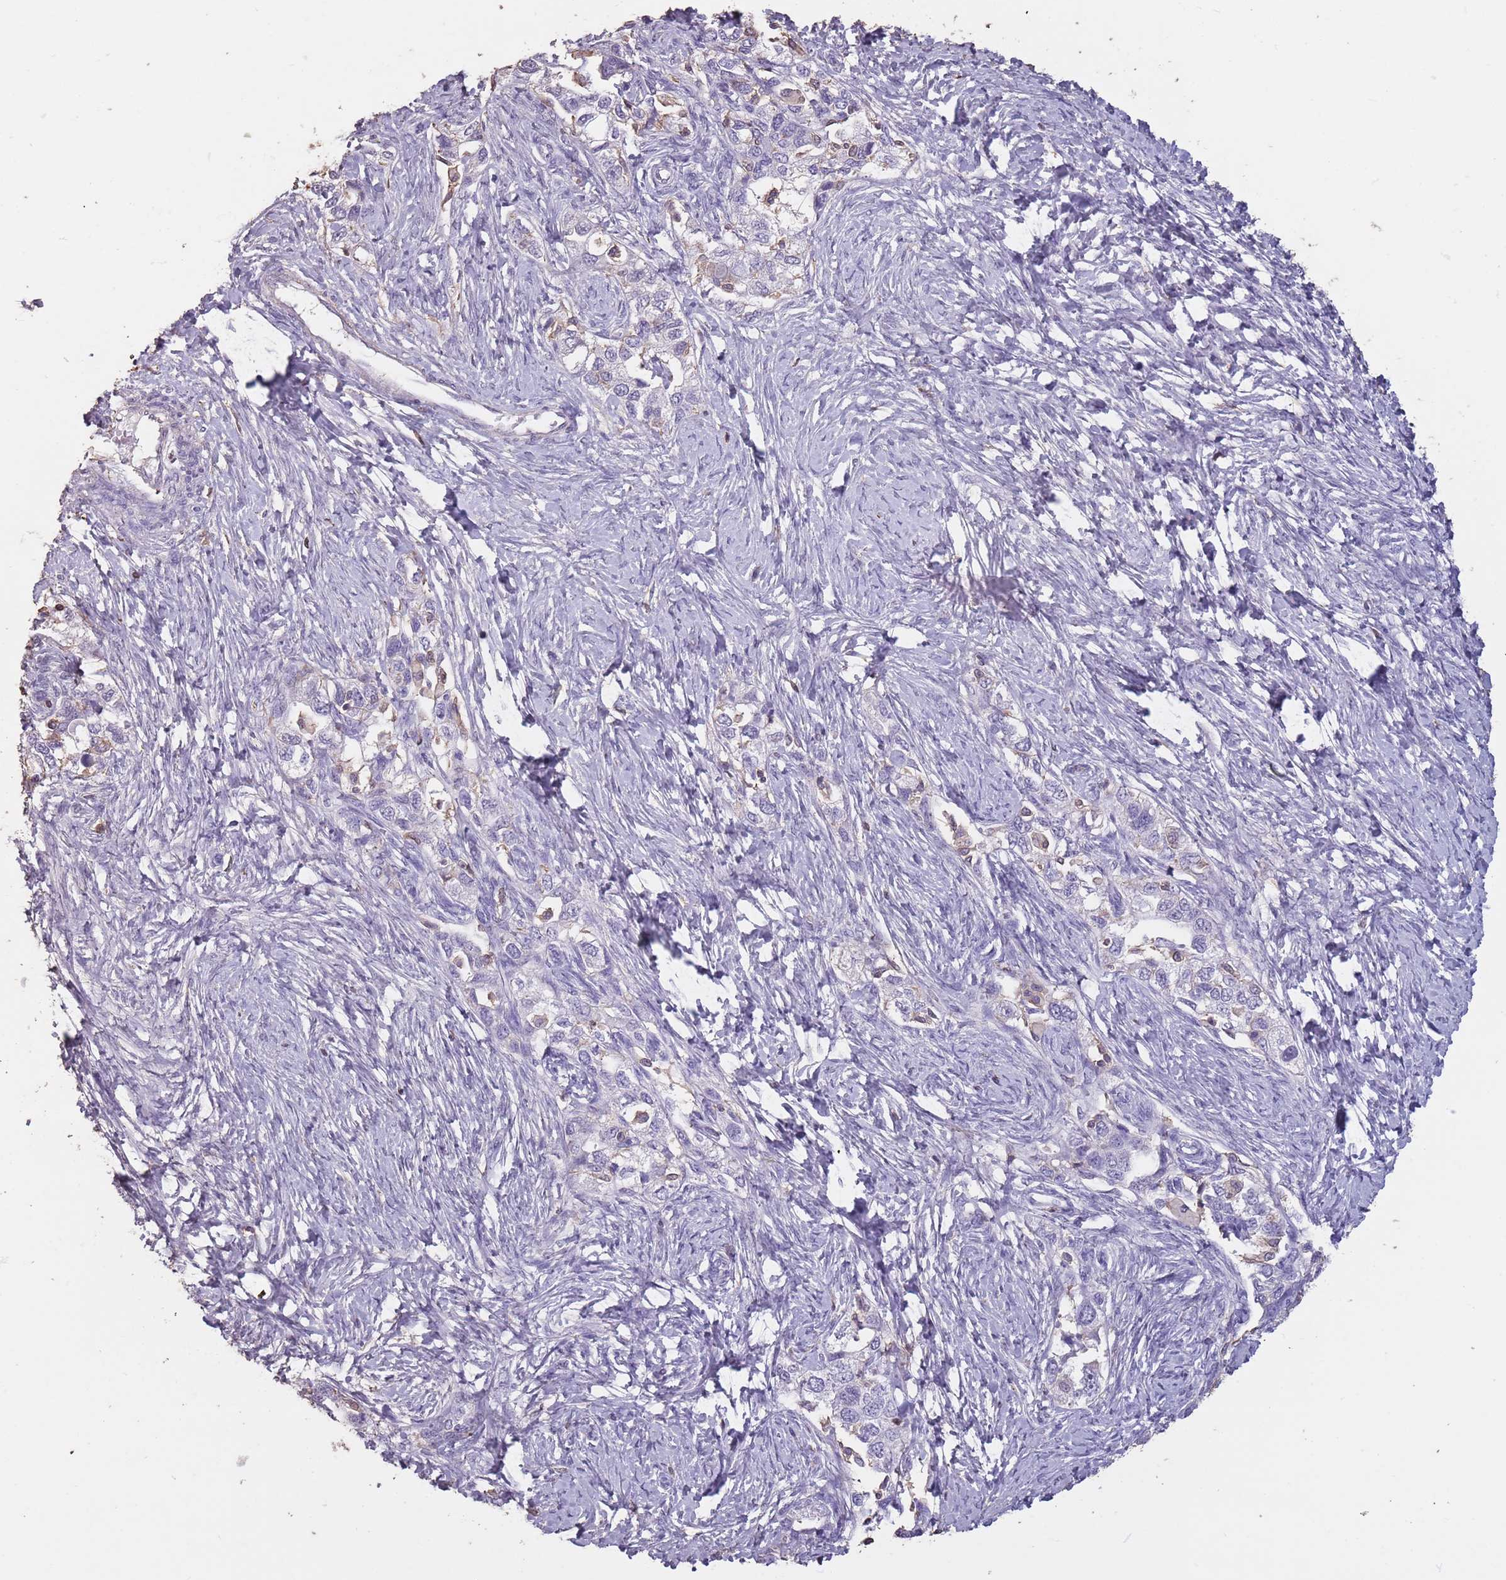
{"staining": {"intensity": "negative", "quantity": "none", "location": "none"}, "tissue": "ovarian cancer", "cell_type": "Tumor cells", "image_type": "cancer", "snomed": [{"axis": "morphology", "description": "Carcinoma, NOS"}, {"axis": "morphology", "description": "Cystadenocarcinoma, serous, NOS"}, {"axis": "topography", "description": "Ovary"}], "caption": "High power microscopy micrograph of an IHC histopathology image of ovarian cancer, revealing no significant positivity in tumor cells. (DAB immunohistochemistry (IHC) visualized using brightfield microscopy, high magnification).", "gene": "SUN5", "patient": {"sex": "female", "age": 69}}